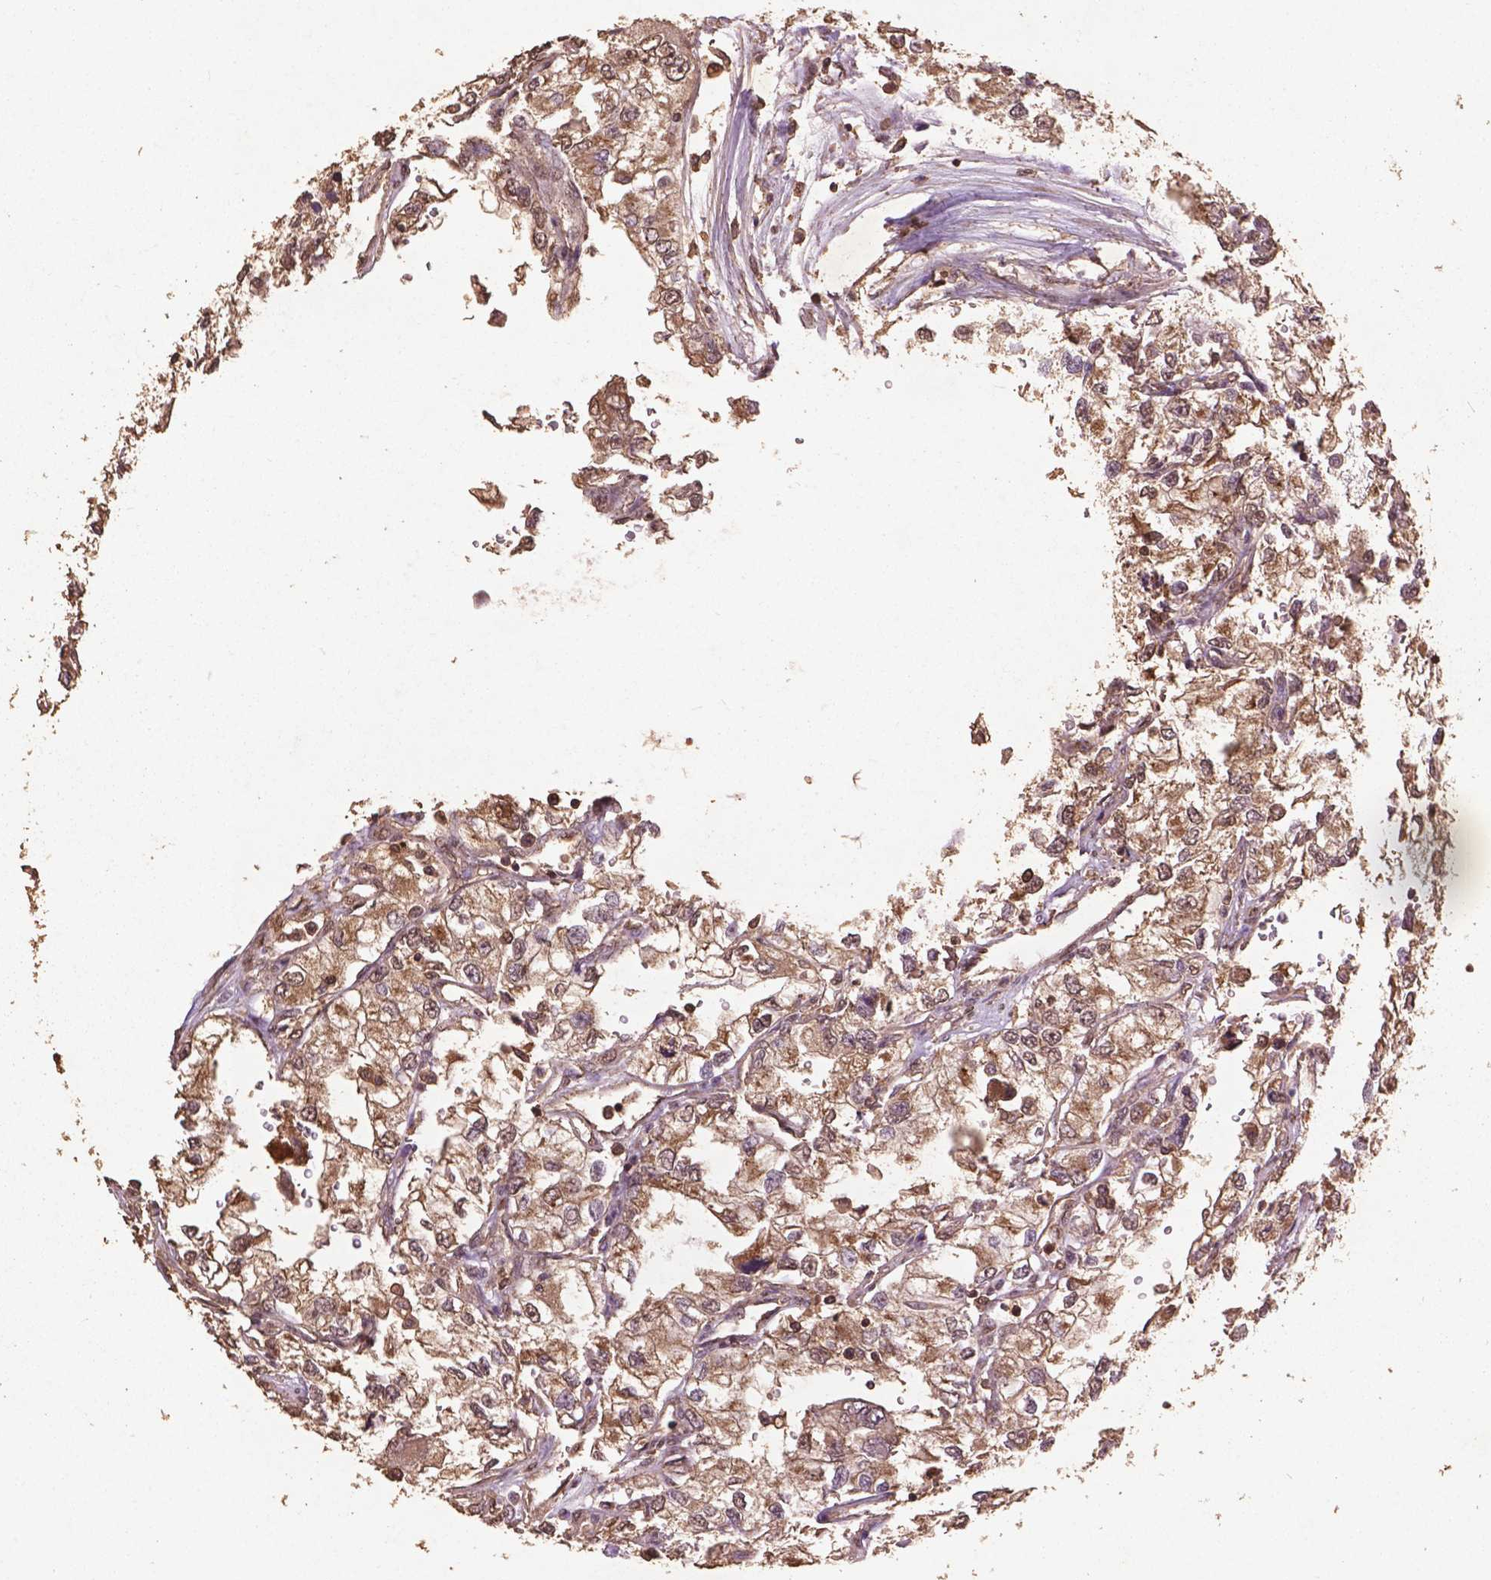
{"staining": {"intensity": "weak", "quantity": ">75%", "location": "cytoplasmic/membranous"}, "tissue": "renal cancer", "cell_type": "Tumor cells", "image_type": "cancer", "snomed": [{"axis": "morphology", "description": "Adenocarcinoma, NOS"}, {"axis": "topography", "description": "Kidney"}], "caption": "Immunohistochemistry (IHC) image of human renal adenocarcinoma stained for a protein (brown), which exhibits low levels of weak cytoplasmic/membranous staining in about >75% of tumor cells.", "gene": "BABAM1", "patient": {"sex": "female", "age": 59}}